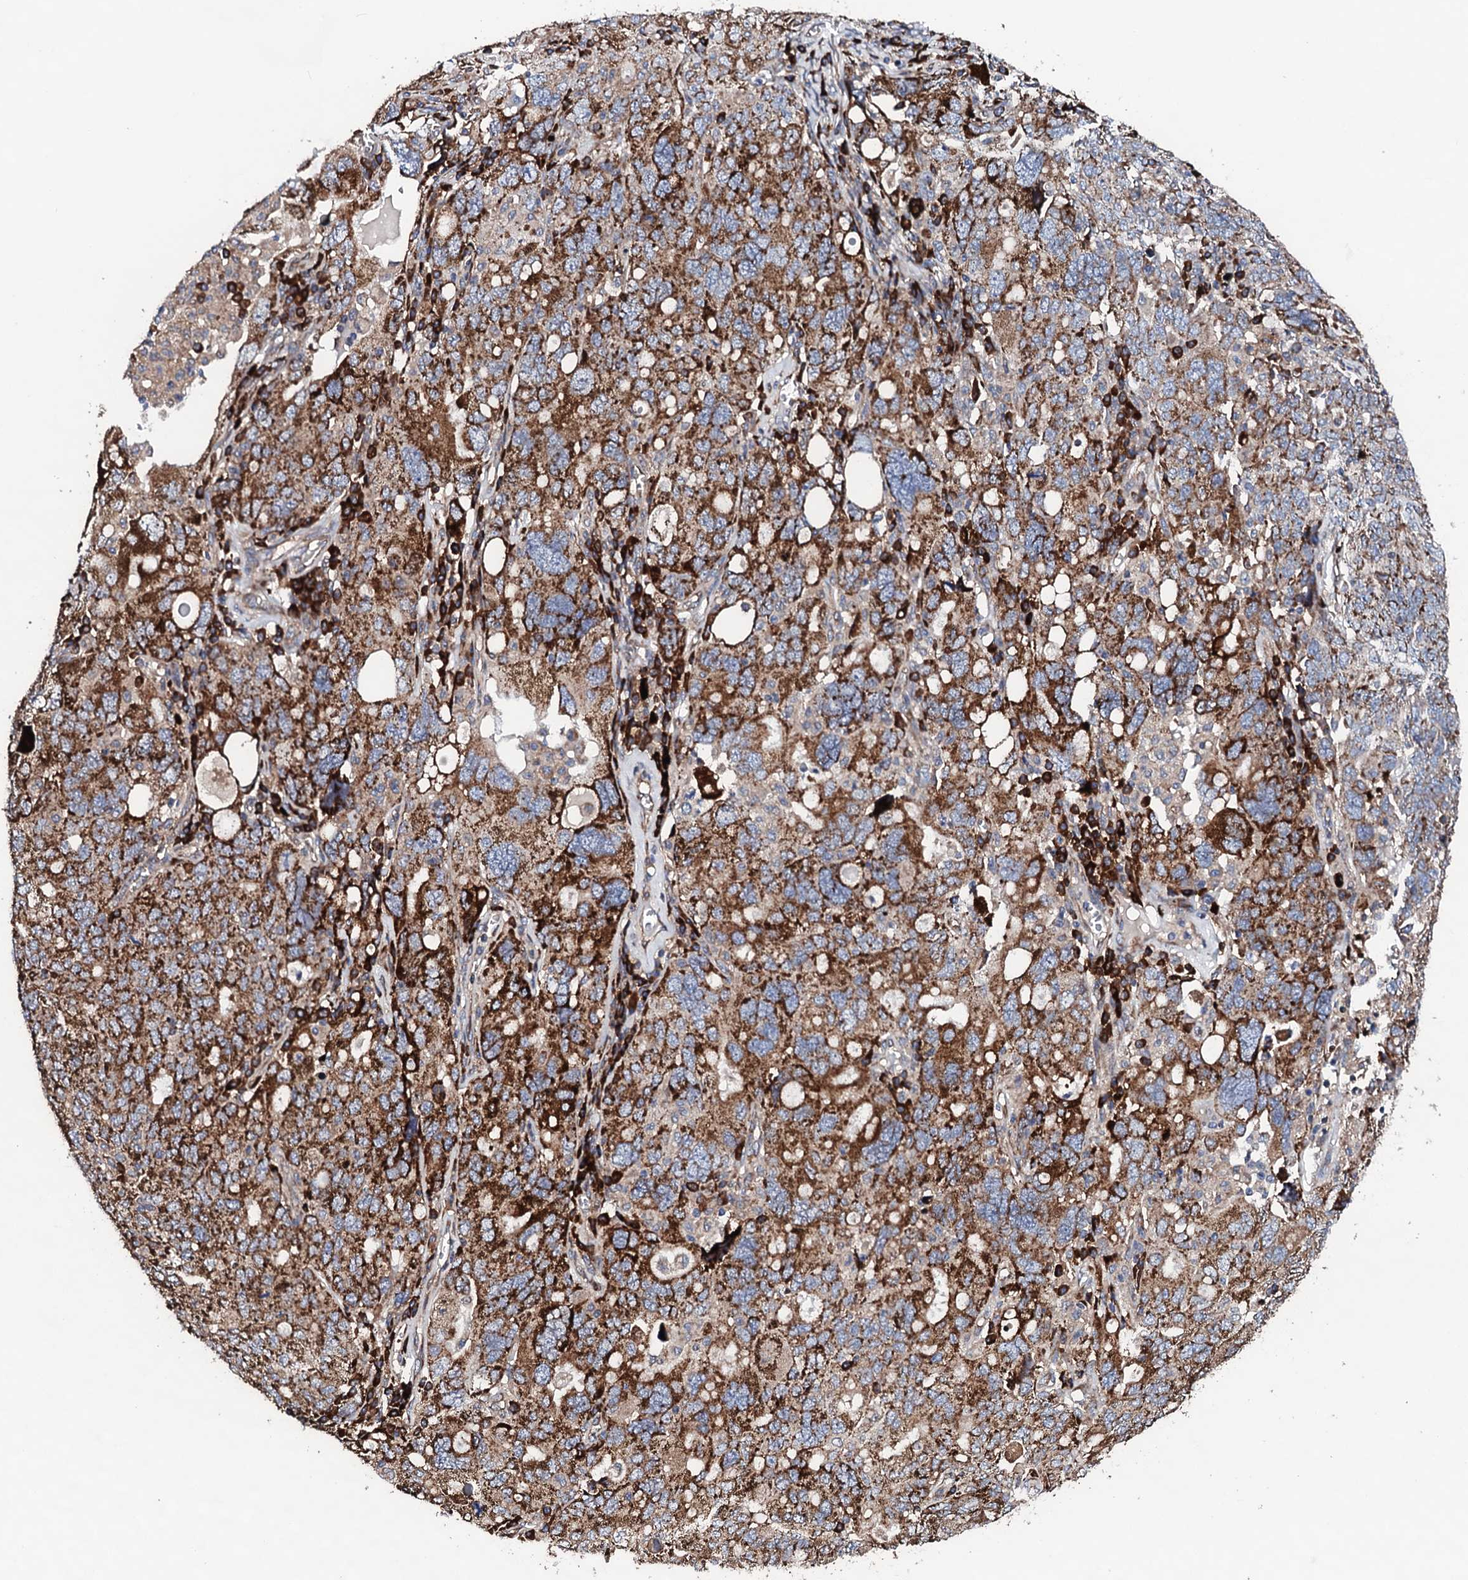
{"staining": {"intensity": "strong", "quantity": ">75%", "location": "cytoplasmic/membranous"}, "tissue": "ovarian cancer", "cell_type": "Tumor cells", "image_type": "cancer", "snomed": [{"axis": "morphology", "description": "Carcinoma, endometroid"}, {"axis": "topography", "description": "Ovary"}], "caption": "A high-resolution histopathology image shows IHC staining of ovarian endometroid carcinoma, which exhibits strong cytoplasmic/membranous expression in about >75% of tumor cells.", "gene": "LIPT2", "patient": {"sex": "female", "age": 62}}